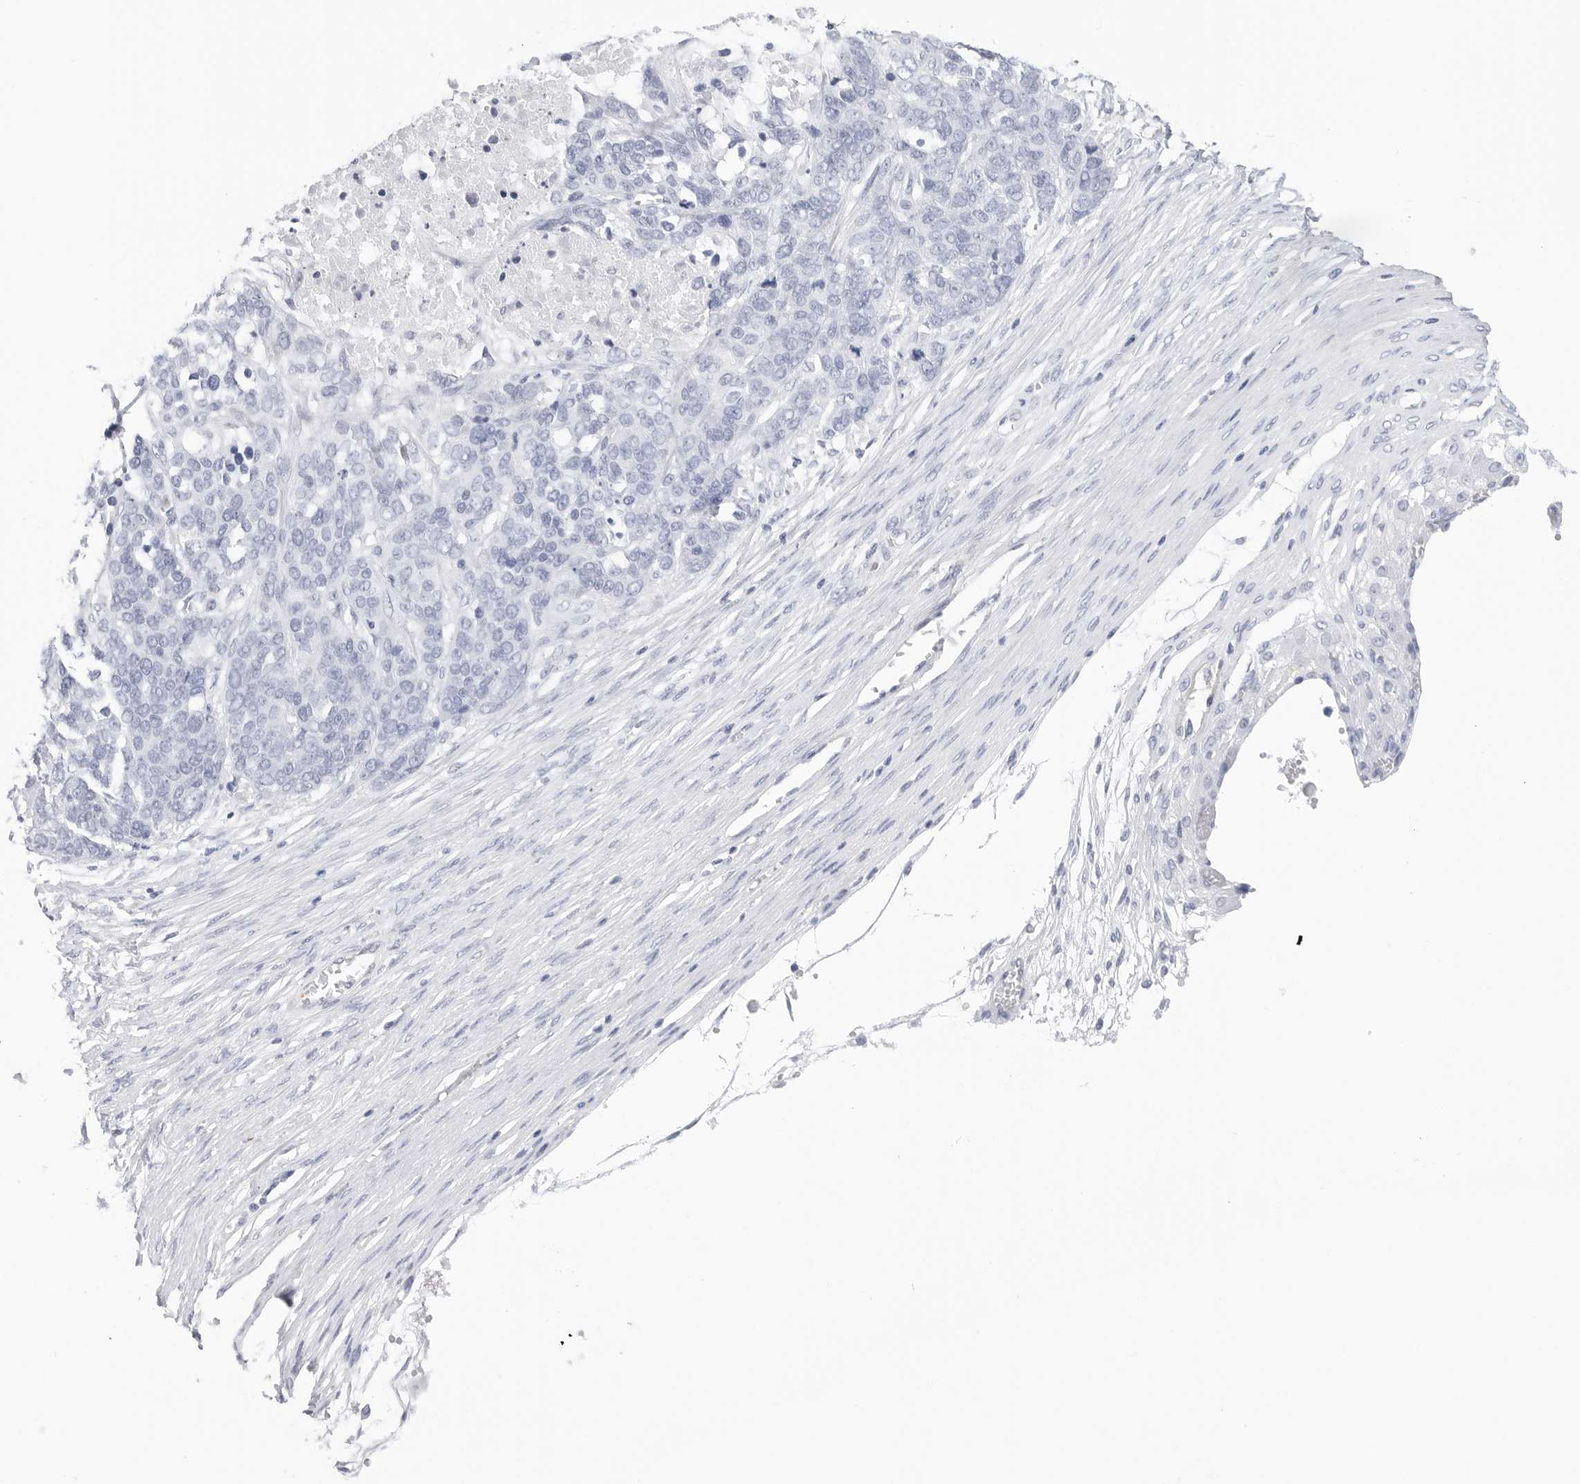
{"staining": {"intensity": "negative", "quantity": "none", "location": "none"}, "tissue": "ovarian cancer", "cell_type": "Tumor cells", "image_type": "cancer", "snomed": [{"axis": "morphology", "description": "Cystadenocarcinoma, serous, NOS"}, {"axis": "topography", "description": "Ovary"}], "caption": "Ovarian serous cystadenocarcinoma was stained to show a protein in brown. There is no significant positivity in tumor cells.", "gene": "SLC19A1", "patient": {"sex": "female", "age": 44}}